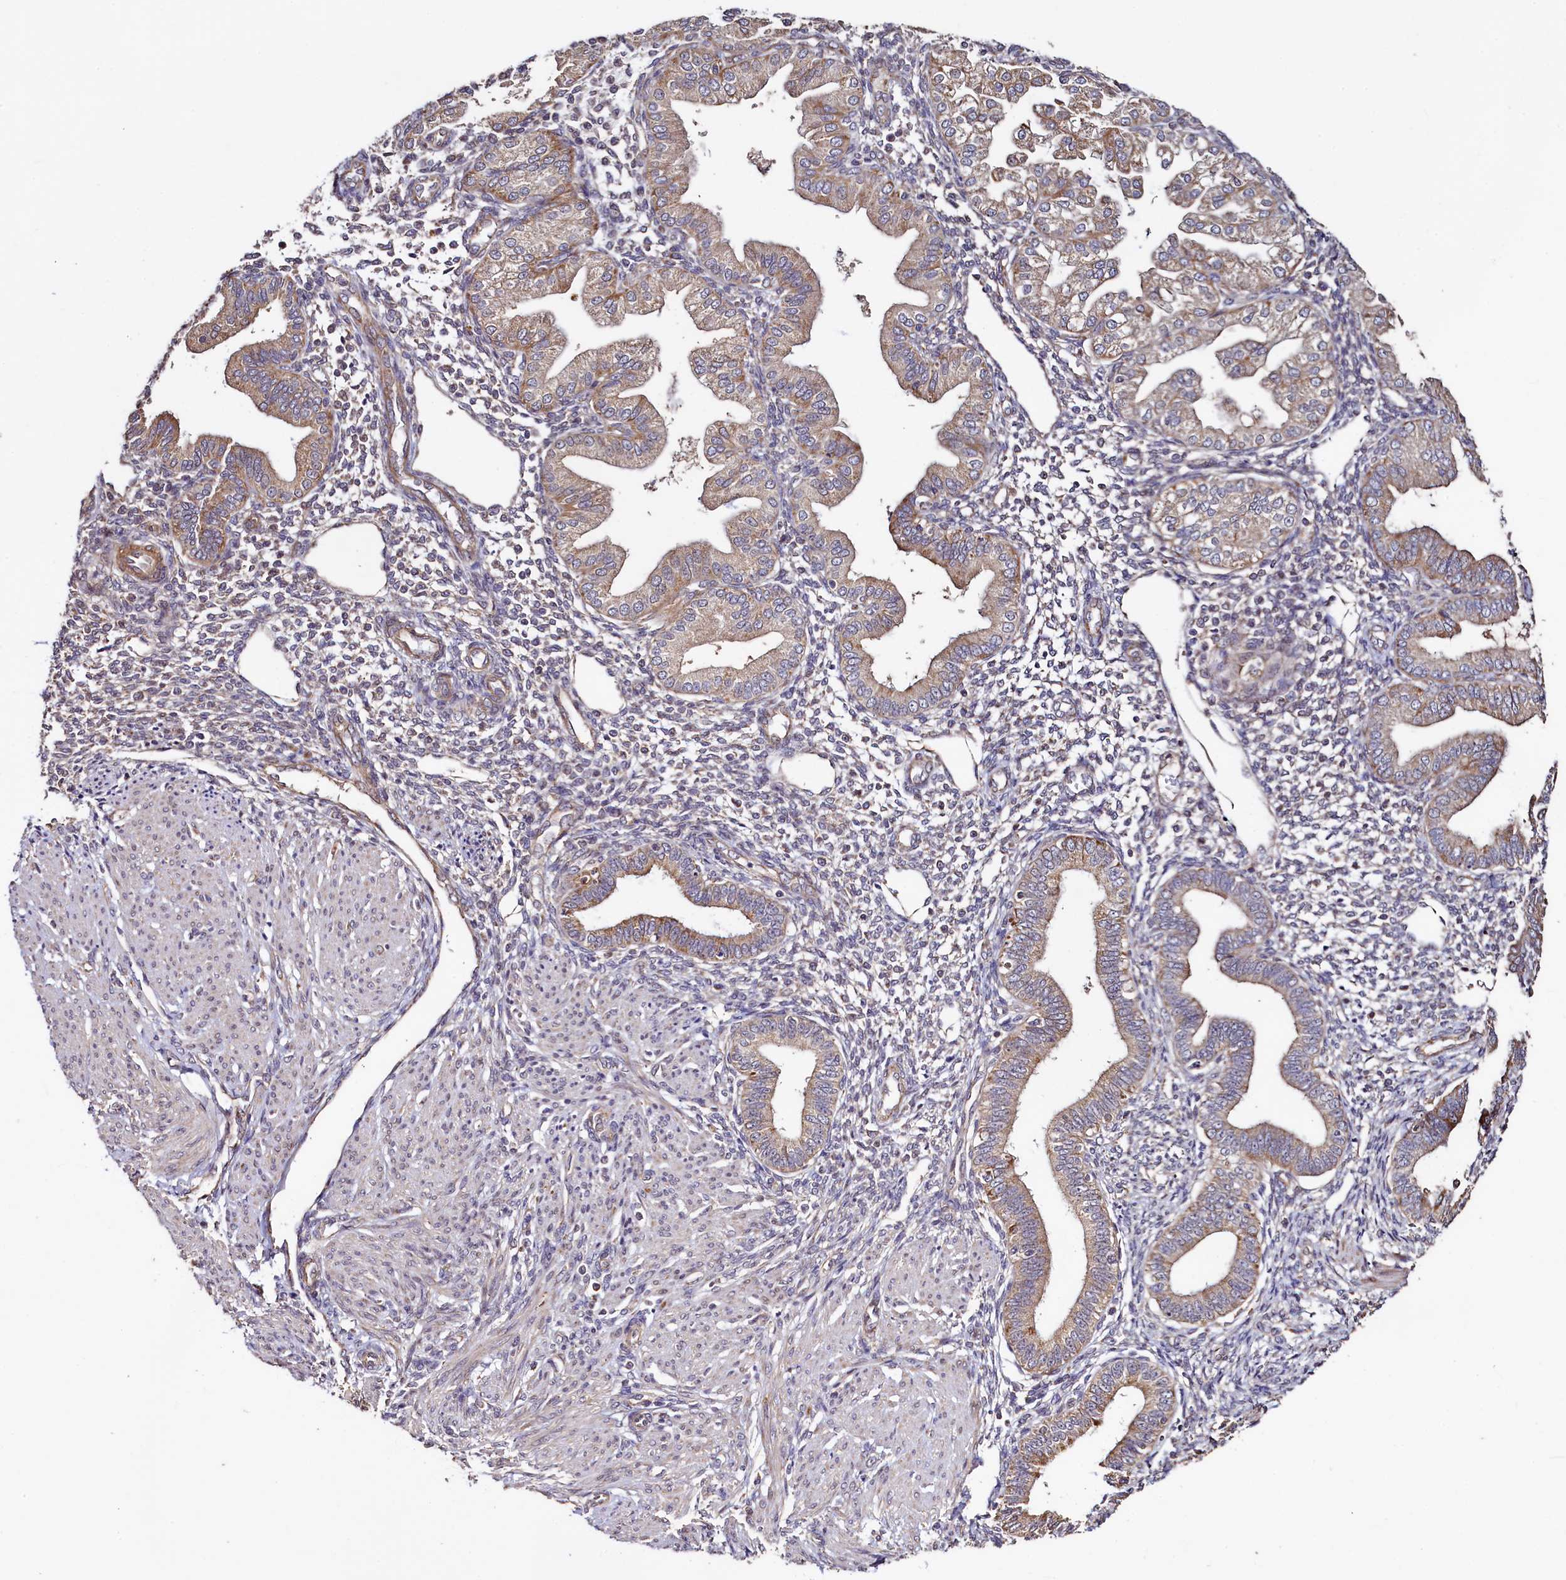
{"staining": {"intensity": "weak", "quantity": "<25%", "location": "cytoplasmic/membranous"}, "tissue": "endometrium", "cell_type": "Cells in endometrial stroma", "image_type": "normal", "snomed": [{"axis": "morphology", "description": "Normal tissue, NOS"}, {"axis": "topography", "description": "Endometrium"}], "caption": "IHC image of unremarkable endometrium: endometrium stained with DAB exhibits no significant protein positivity in cells in endometrial stroma.", "gene": "RBFA", "patient": {"sex": "female", "age": 53}}